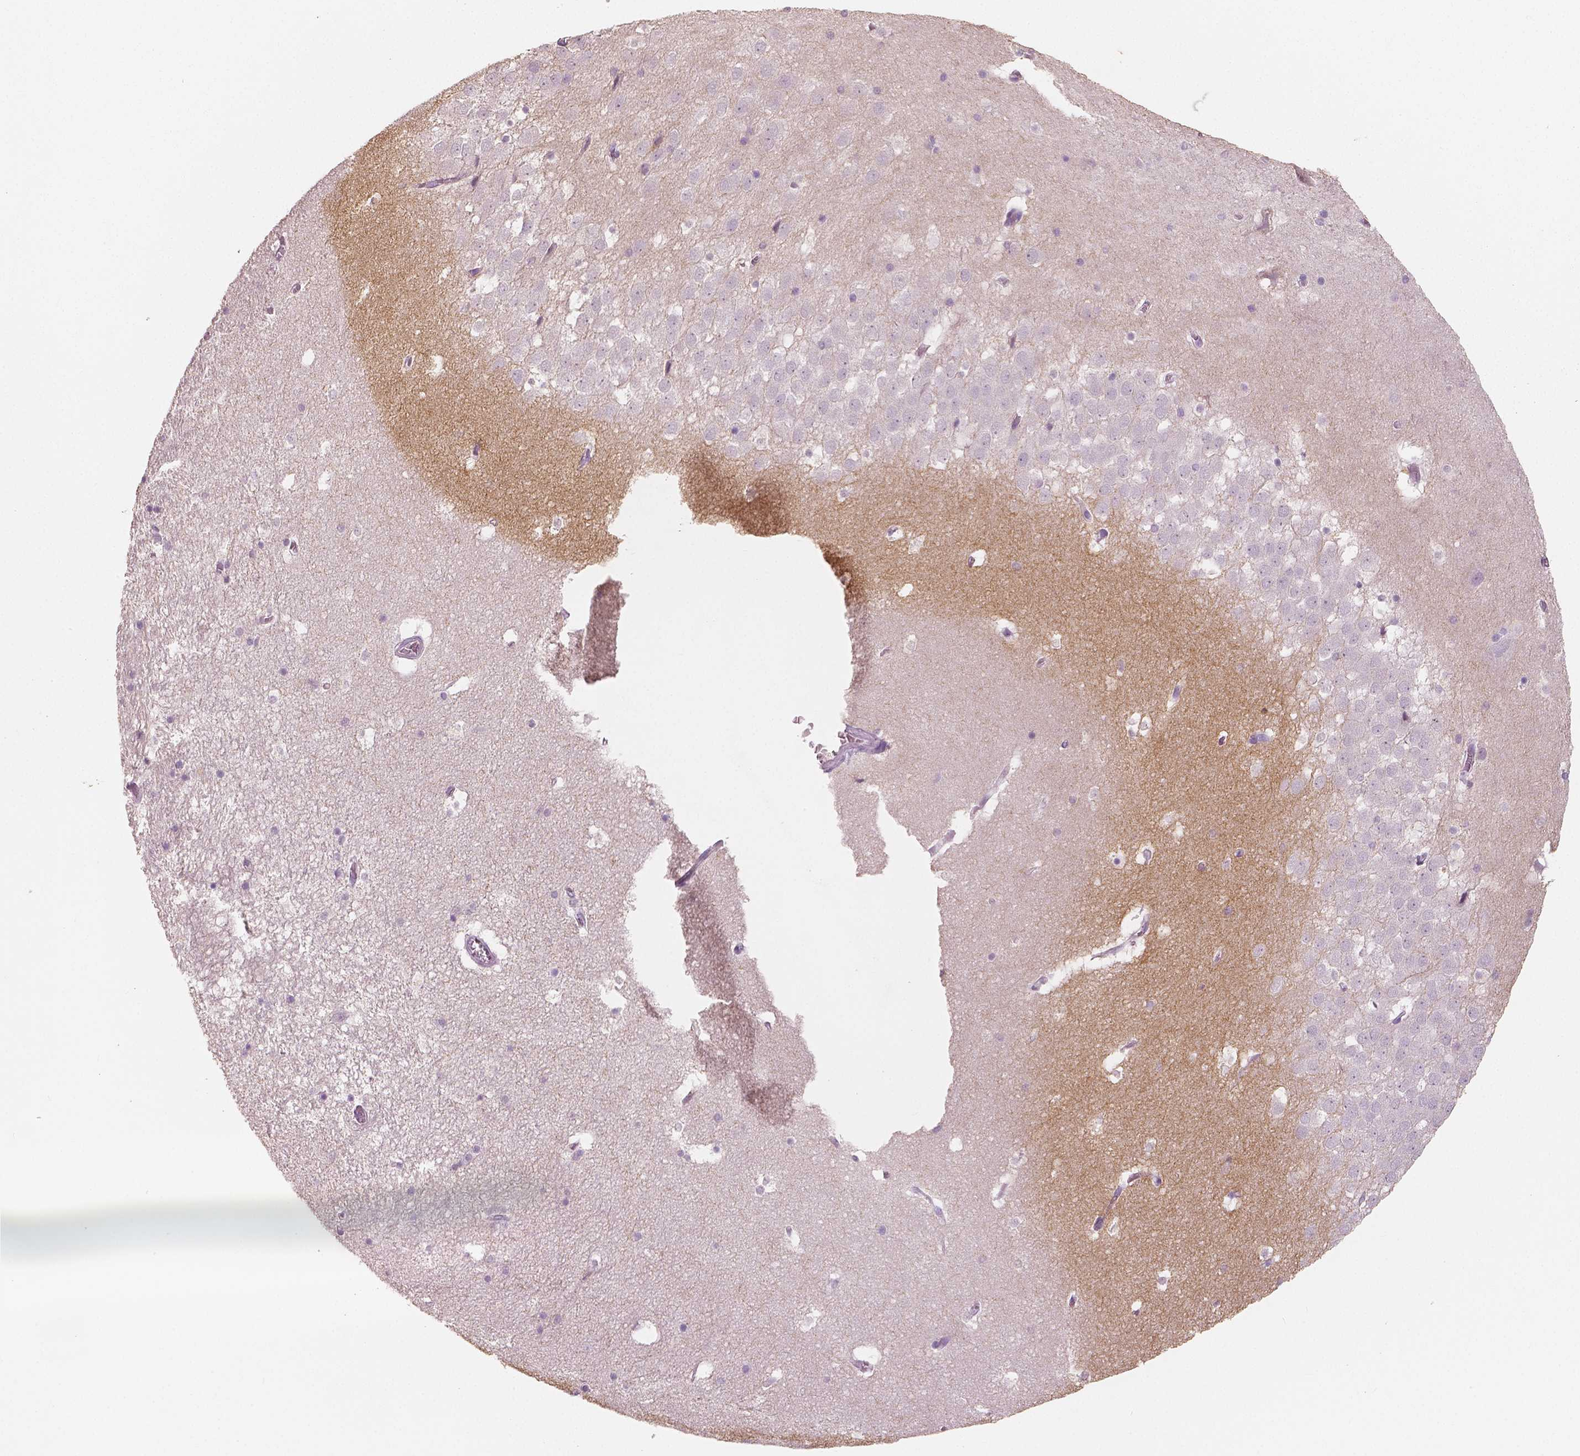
{"staining": {"intensity": "negative", "quantity": "none", "location": "none"}, "tissue": "hippocampus", "cell_type": "Glial cells", "image_type": "normal", "snomed": [{"axis": "morphology", "description": "Normal tissue, NOS"}, {"axis": "topography", "description": "Hippocampus"}], "caption": "Immunohistochemical staining of benign human hippocampus exhibits no significant expression in glial cells.", "gene": "KIT", "patient": {"sex": "male", "age": 45}}